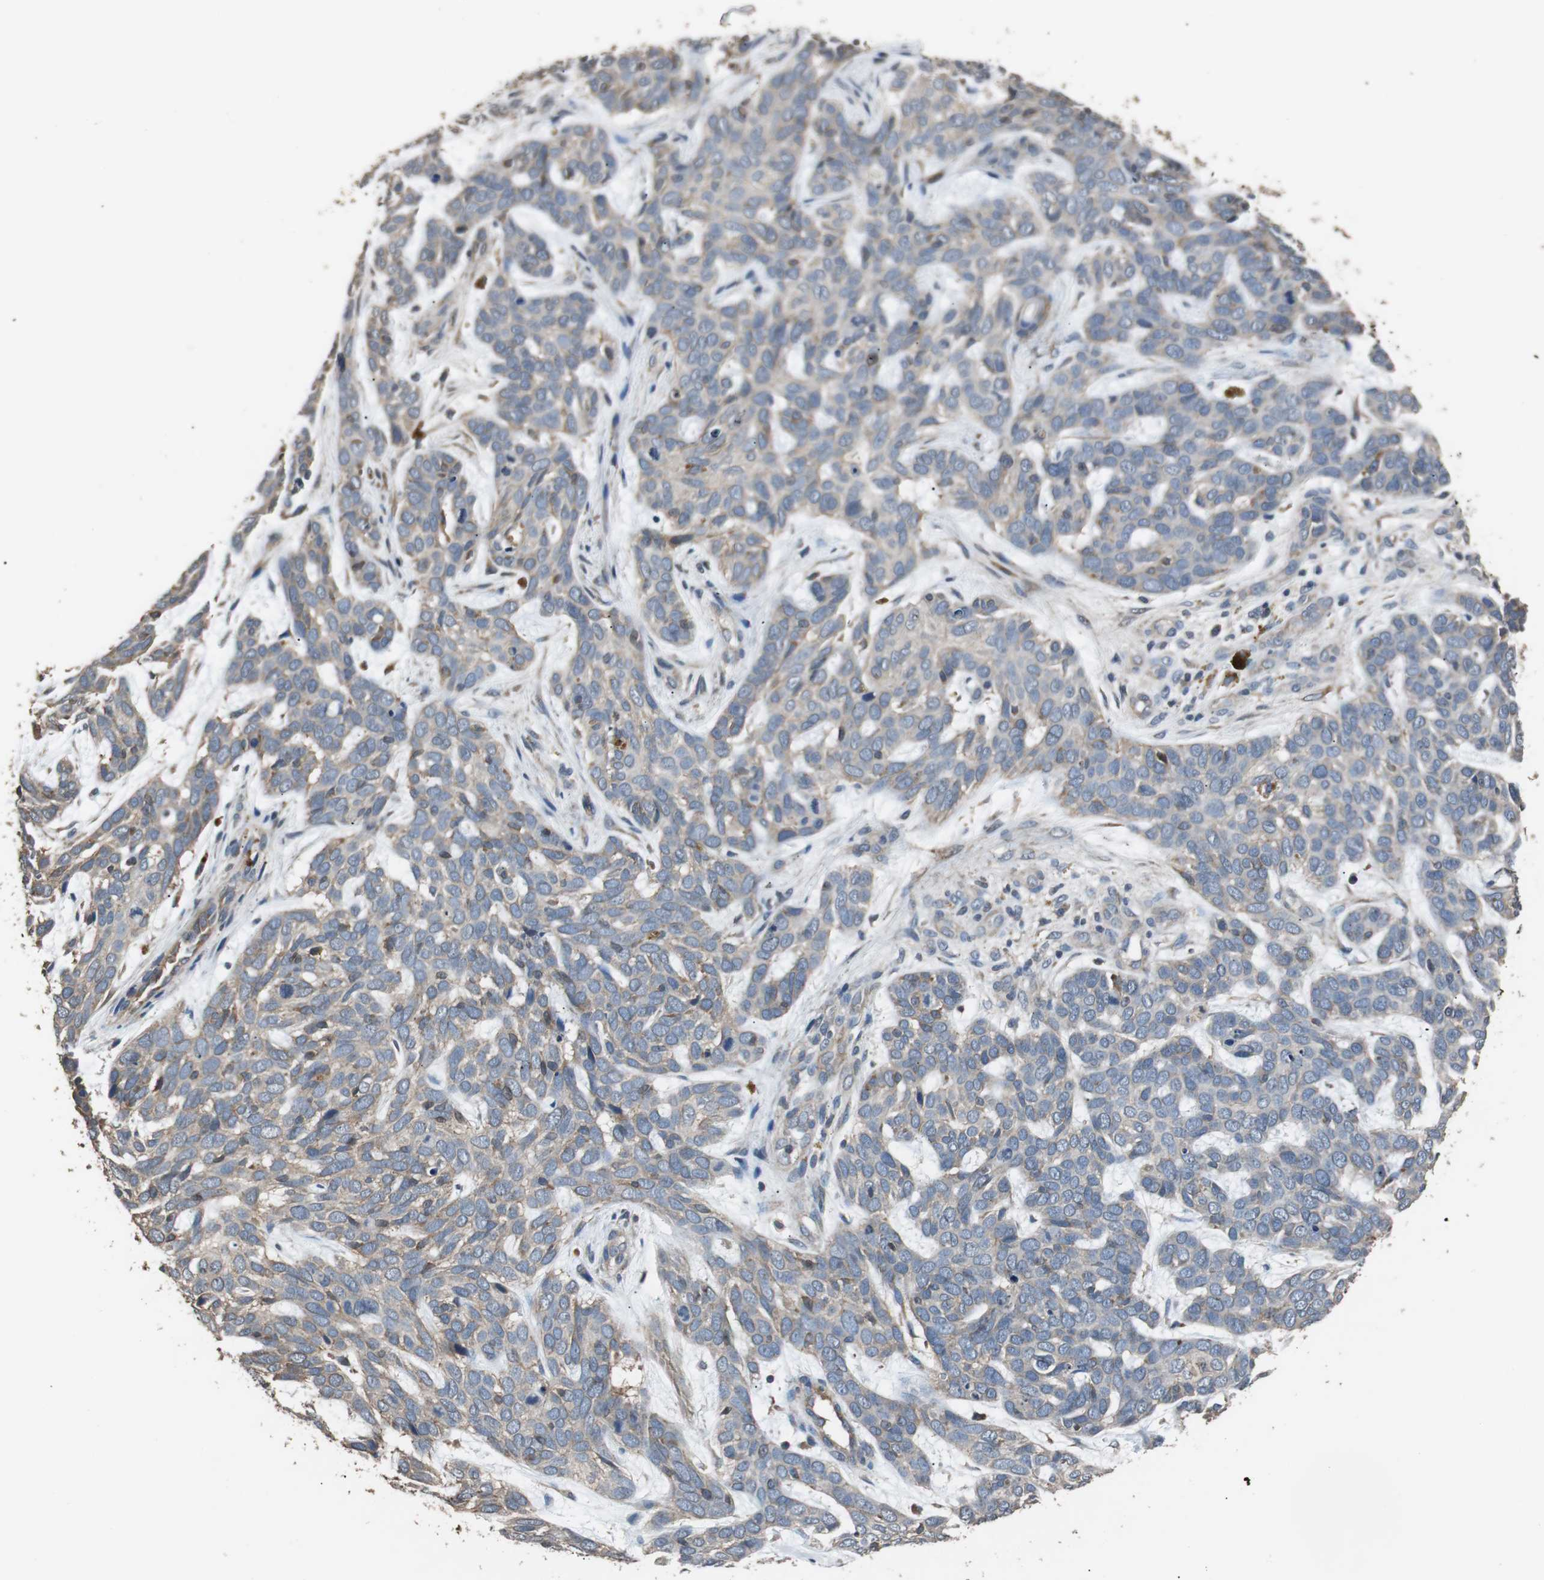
{"staining": {"intensity": "weak", "quantity": ">75%", "location": "cytoplasmic/membranous"}, "tissue": "skin cancer", "cell_type": "Tumor cells", "image_type": "cancer", "snomed": [{"axis": "morphology", "description": "Basal cell carcinoma"}, {"axis": "topography", "description": "Skin"}], "caption": "Protein staining of skin cancer tissue demonstrates weak cytoplasmic/membranous expression in approximately >75% of tumor cells.", "gene": "PITRM1", "patient": {"sex": "male", "age": 87}}